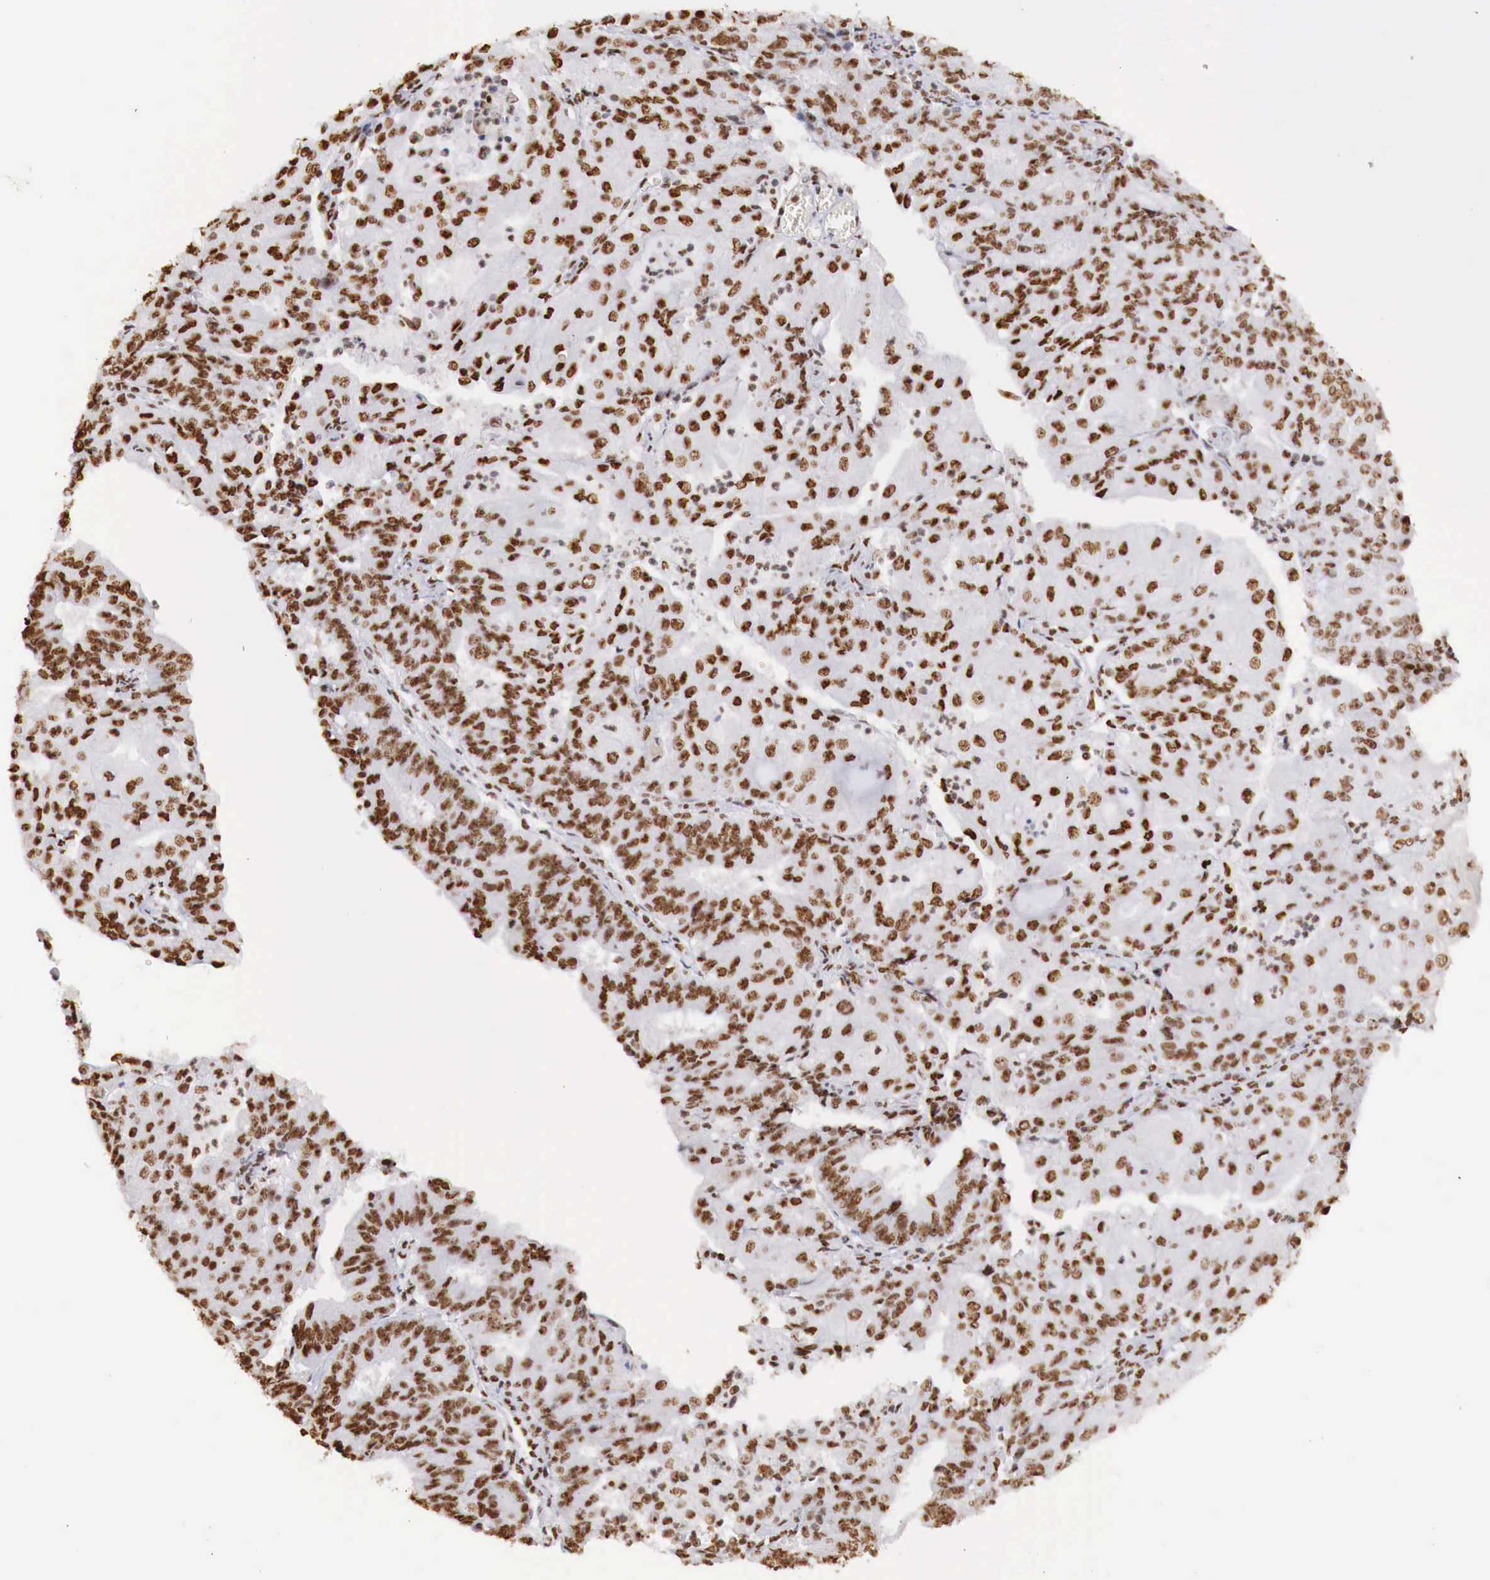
{"staining": {"intensity": "strong", "quantity": ">75%", "location": "nuclear"}, "tissue": "endometrial cancer", "cell_type": "Tumor cells", "image_type": "cancer", "snomed": [{"axis": "morphology", "description": "Adenocarcinoma, NOS"}, {"axis": "topography", "description": "Endometrium"}], "caption": "High-magnification brightfield microscopy of endometrial adenocarcinoma stained with DAB (3,3'-diaminobenzidine) (brown) and counterstained with hematoxylin (blue). tumor cells exhibit strong nuclear positivity is present in about>75% of cells.", "gene": "DKC1", "patient": {"sex": "female", "age": 56}}